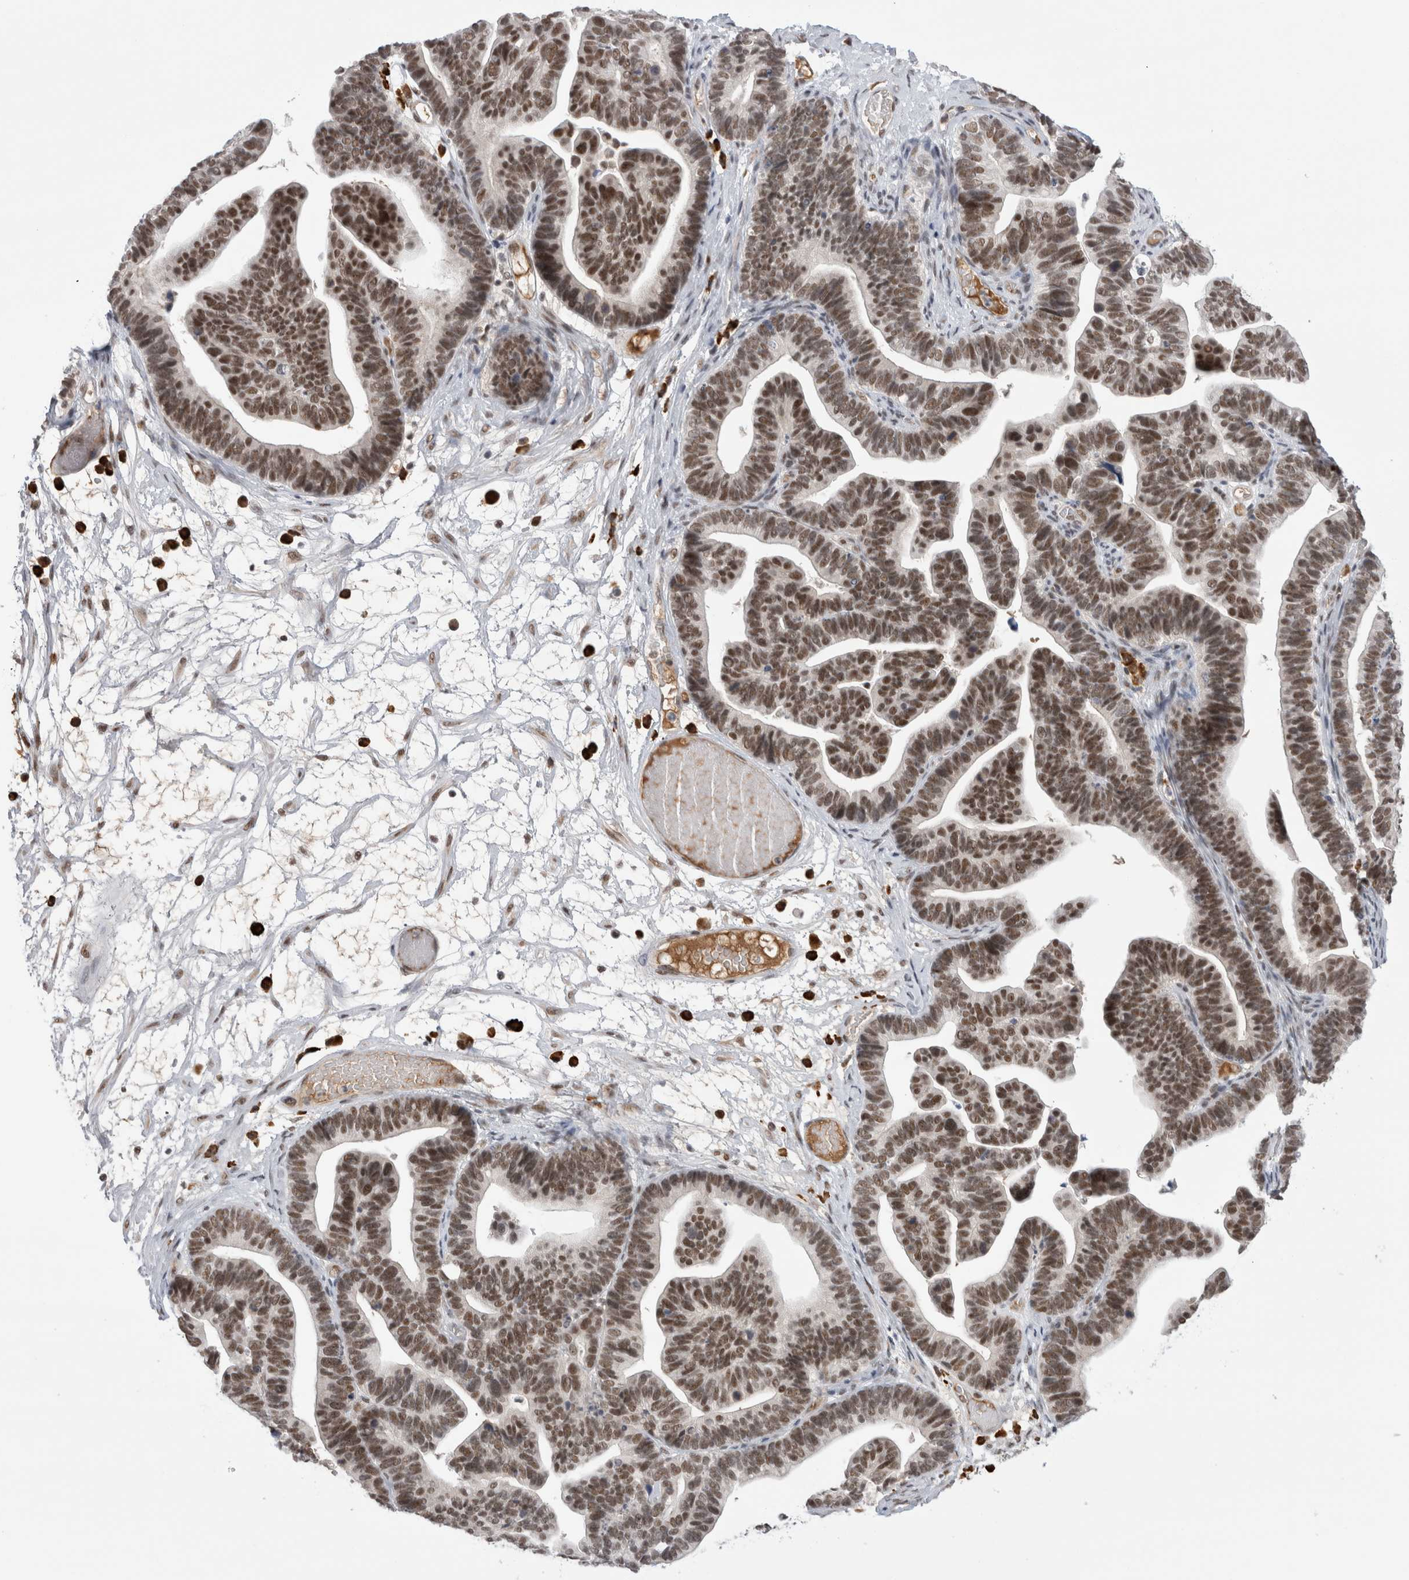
{"staining": {"intensity": "moderate", "quantity": ">75%", "location": "nuclear"}, "tissue": "ovarian cancer", "cell_type": "Tumor cells", "image_type": "cancer", "snomed": [{"axis": "morphology", "description": "Cystadenocarcinoma, serous, NOS"}, {"axis": "topography", "description": "Ovary"}], "caption": "Tumor cells show medium levels of moderate nuclear staining in about >75% of cells in human serous cystadenocarcinoma (ovarian).", "gene": "ZNF24", "patient": {"sex": "female", "age": 56}}